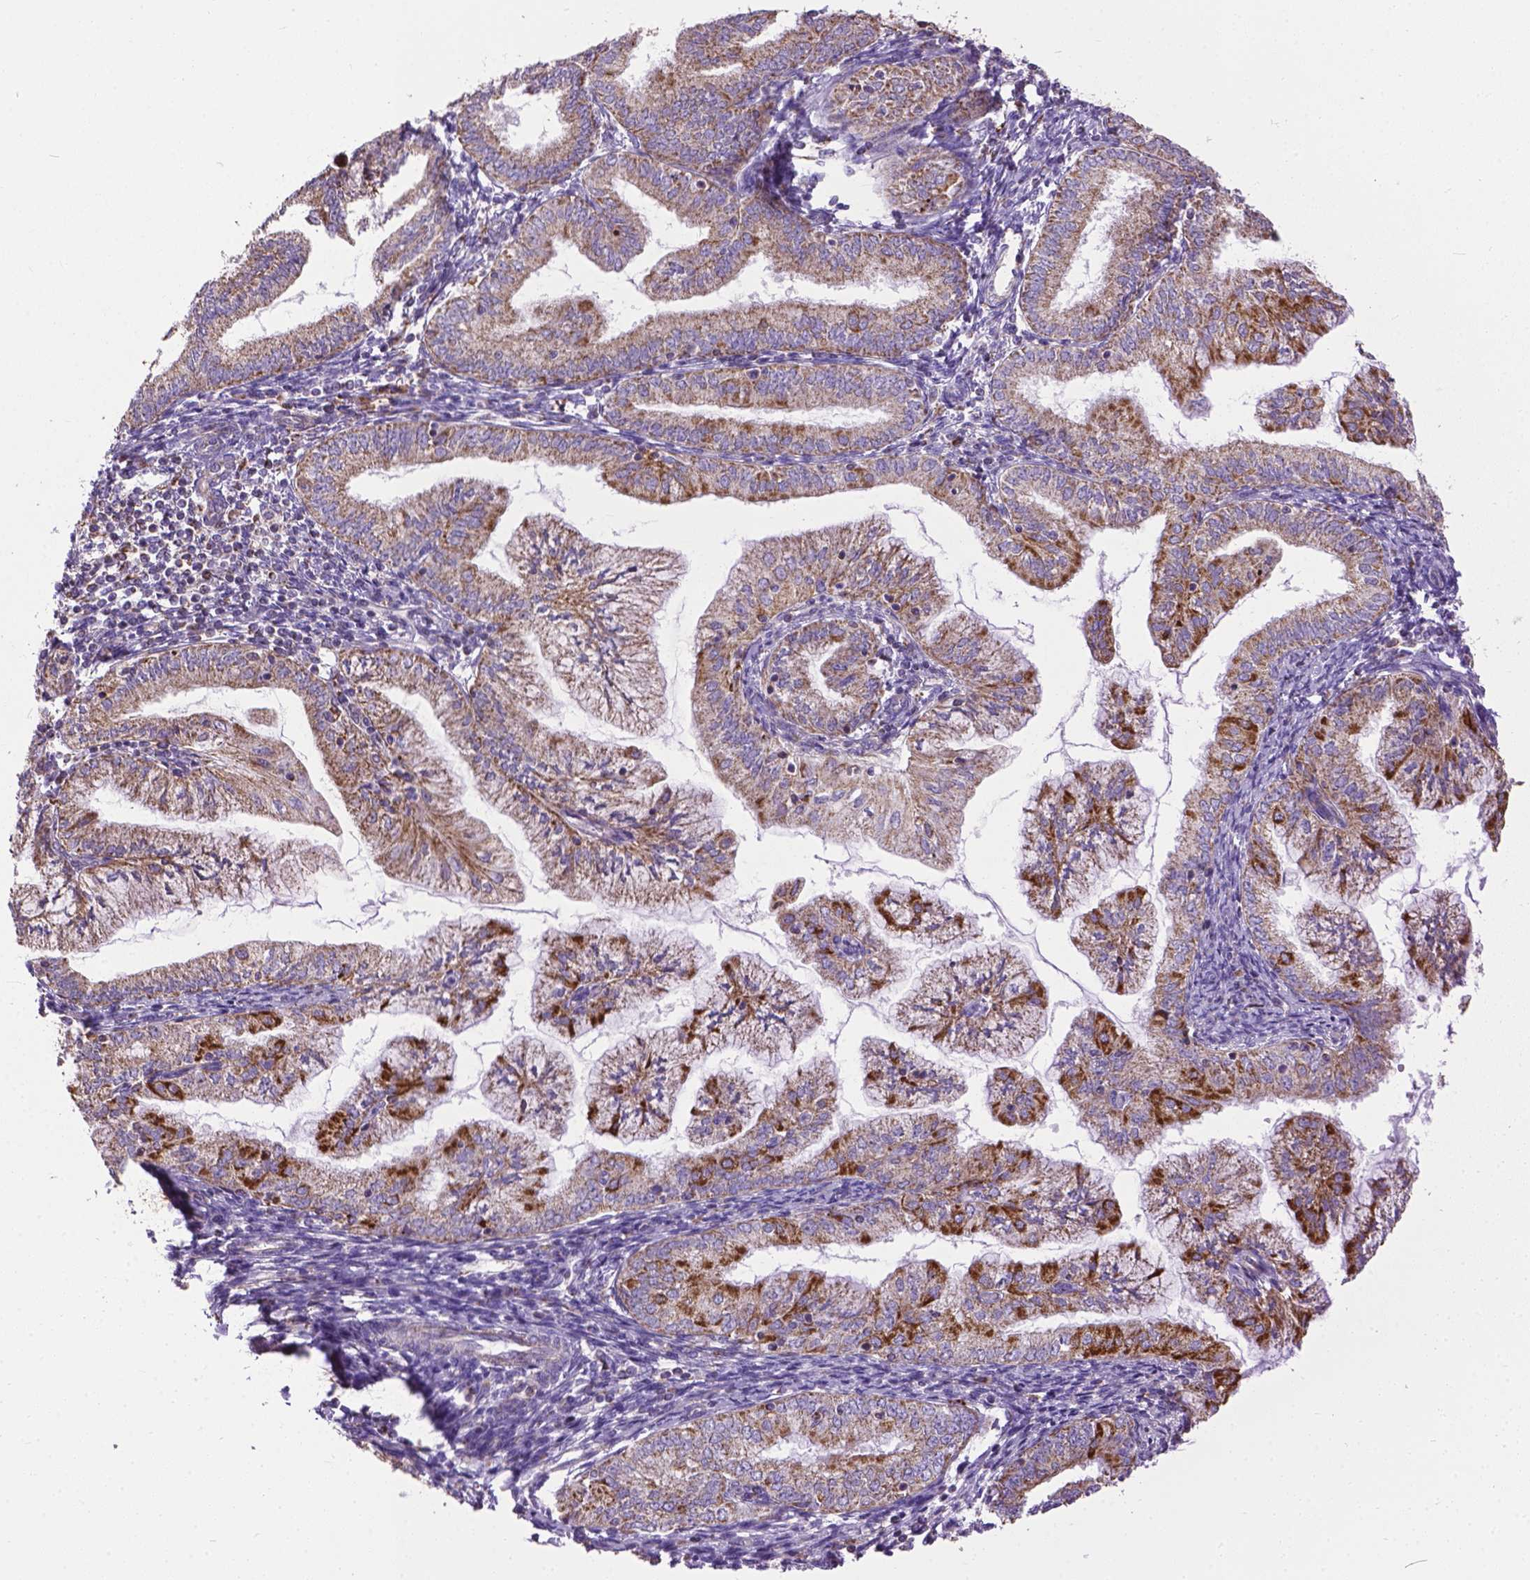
{"staining": {"intensity": "moderate", "quantity": ">75%", "location": "cytoplasmic/membranous"}, "tissue": "endometrial cancer", "cell_type": "Tumor cells", "image_type": "cancer", "snomed": [{"axis": "morphology", "description": "Adenocarcinoma, NOS"}, {"axis": "topography", "description": "Endometrium"}], "caption": "This is an image of immunohistochemistry (IHC) staining of adenocarcinoma (endometrial), which shows moderate staining in the cytoplasmic/membranous of tumor cells.", "gene": "VDAC1", "patient": {"sex": "female", "age": 55}}